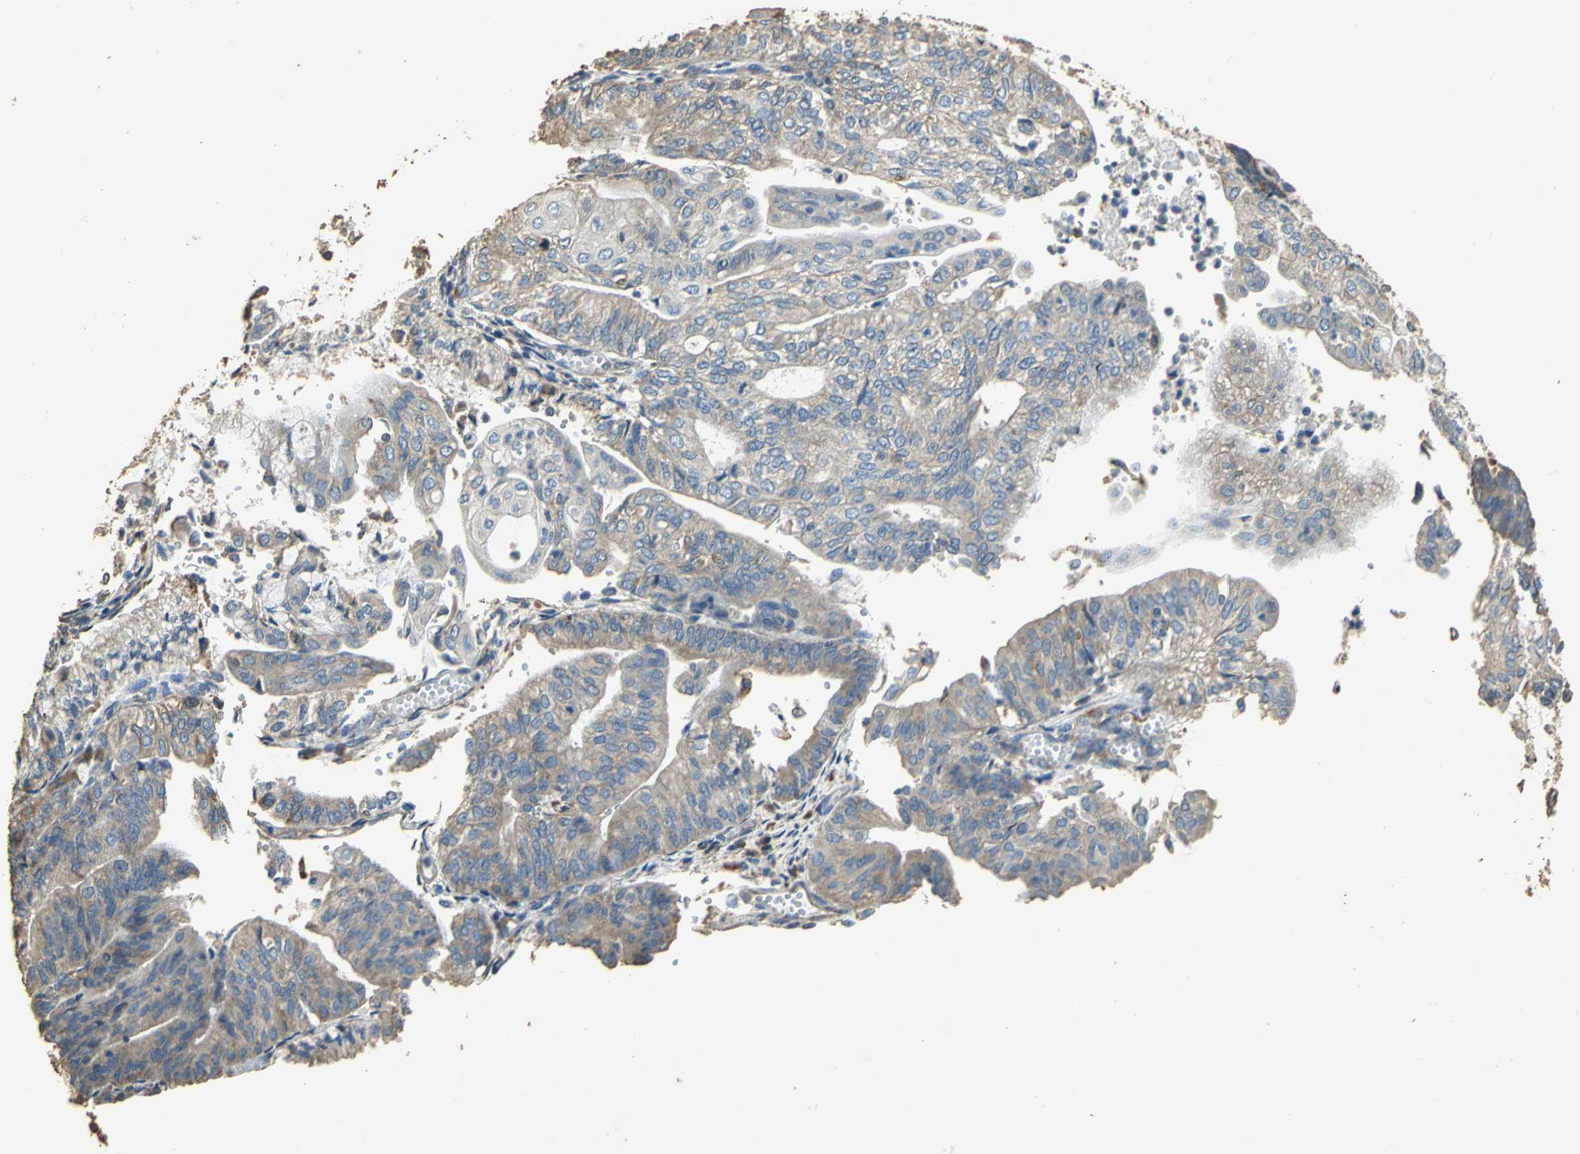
{"staining": {"intensity": "moderate", "quantity": "25%-75%", "location": "cytoplasmic/membranous"}, "tissue": "endometrial cancer", "cell_type": "Tumor cells", "image_type": "cancer", "snomed": [{"axis": "morphology", "description": "Adenocarcinoma, NOS"}, {"axis": "topography", "description": "Endometrium"}], "caption": "IHC (DAB) staining of endometrial cancer (adenocarcinoma) shows moderate cytoplasmic/membranous protein expression in about 25%-75% of tumor cells.", "gene": "ACSL4", "patient": {"sex": "female", "age": 59}}